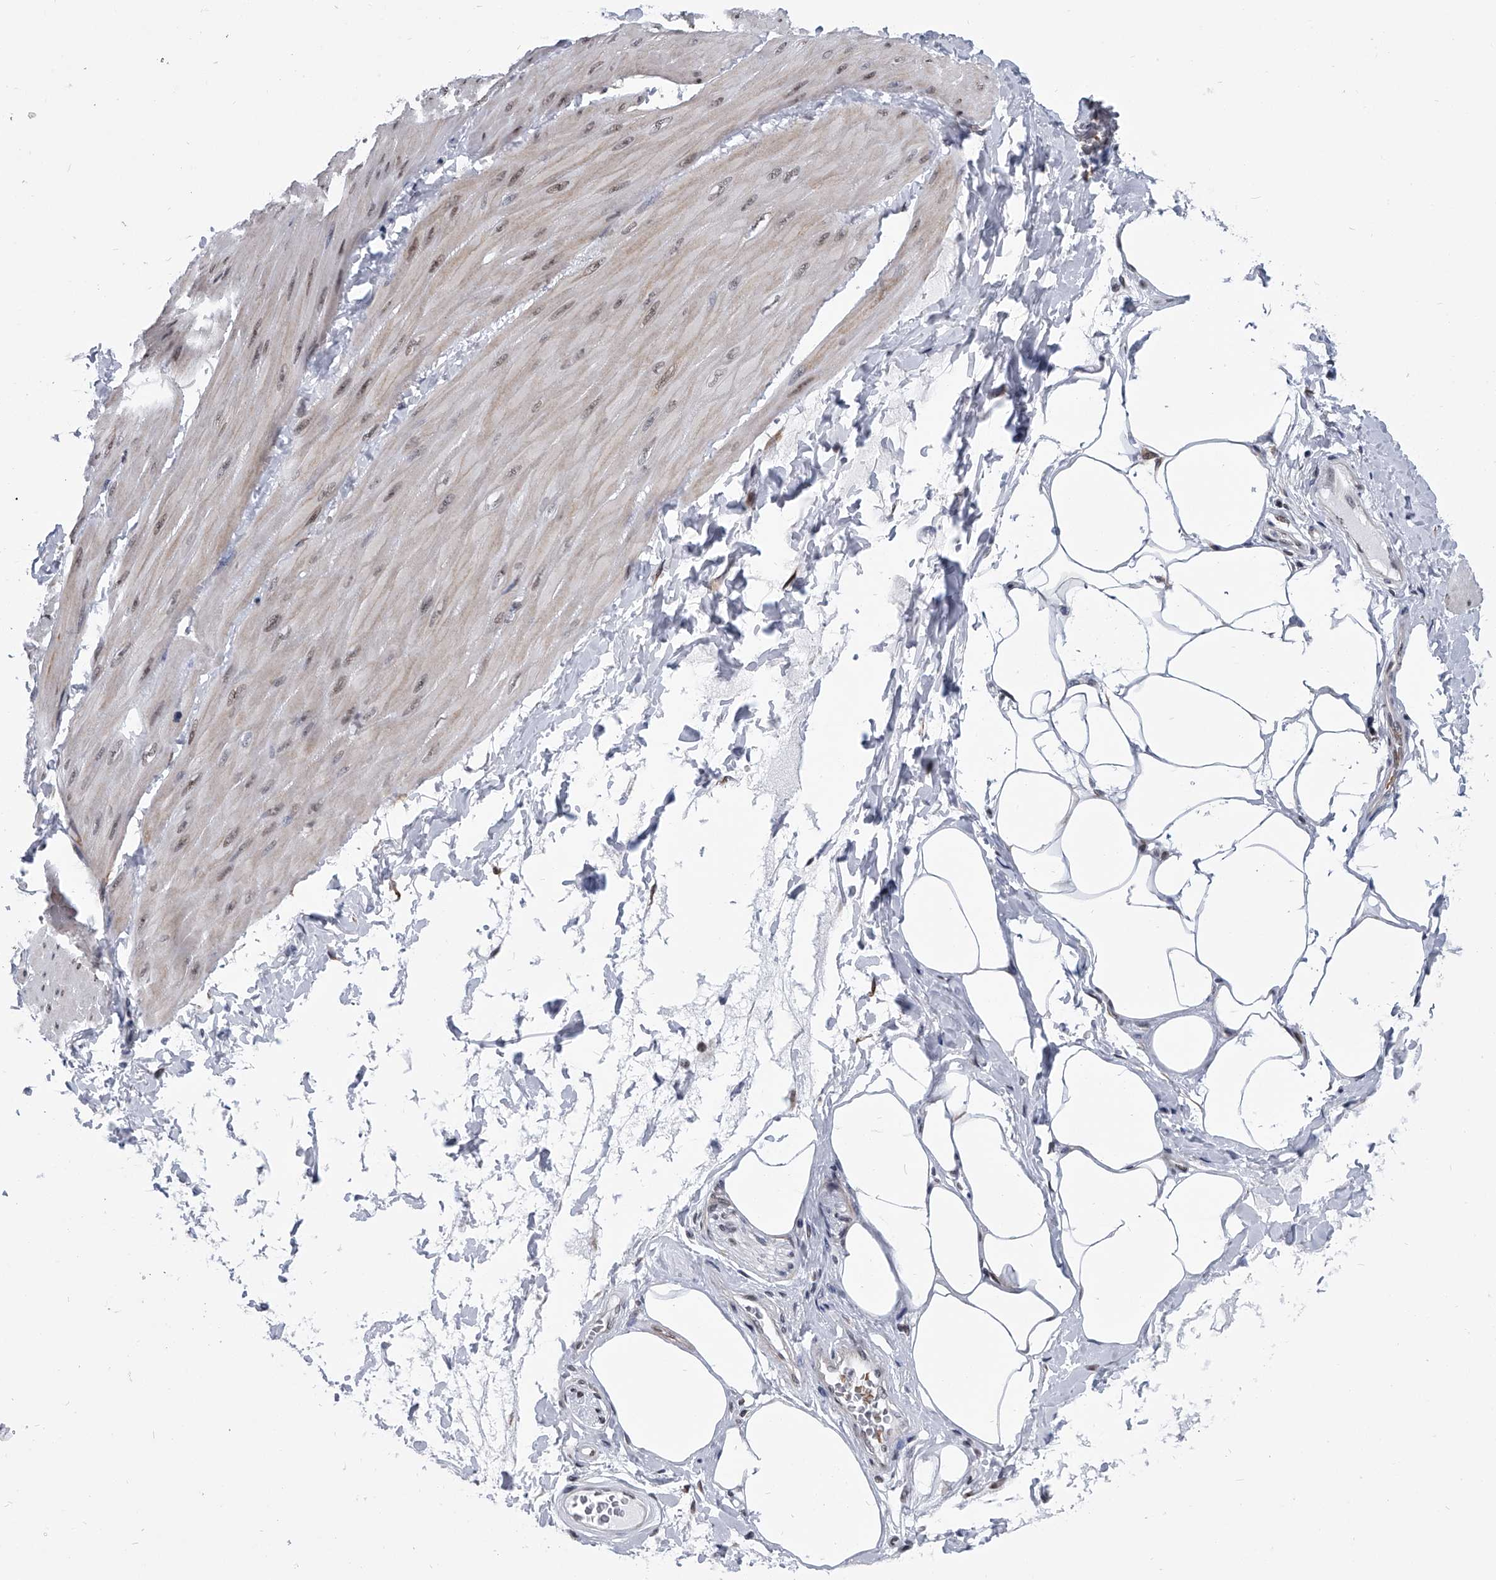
{"staining": {"intensity": "weak", "quantity": ">75%", "location": "cytoplasmic/membranous,nuclear"}, "tissue": "smooth muscle", "cell_type": "Smooth muscle cells", "image_type": "normal", "snomed": [{"axis": "morphology", "description": "Urothelial carcinoma, High grade"}, {"axis": "topography", "description": "Urinary bladder"}], "caption": "Protein expression analysis of normal human smooth muscle reveals weak cytoplasmic/membranous,nuclear expression in approximately >75% of smooth muscle cells.", "gene": "SIM2", "patient": {"sex": "male", "age": 46}}